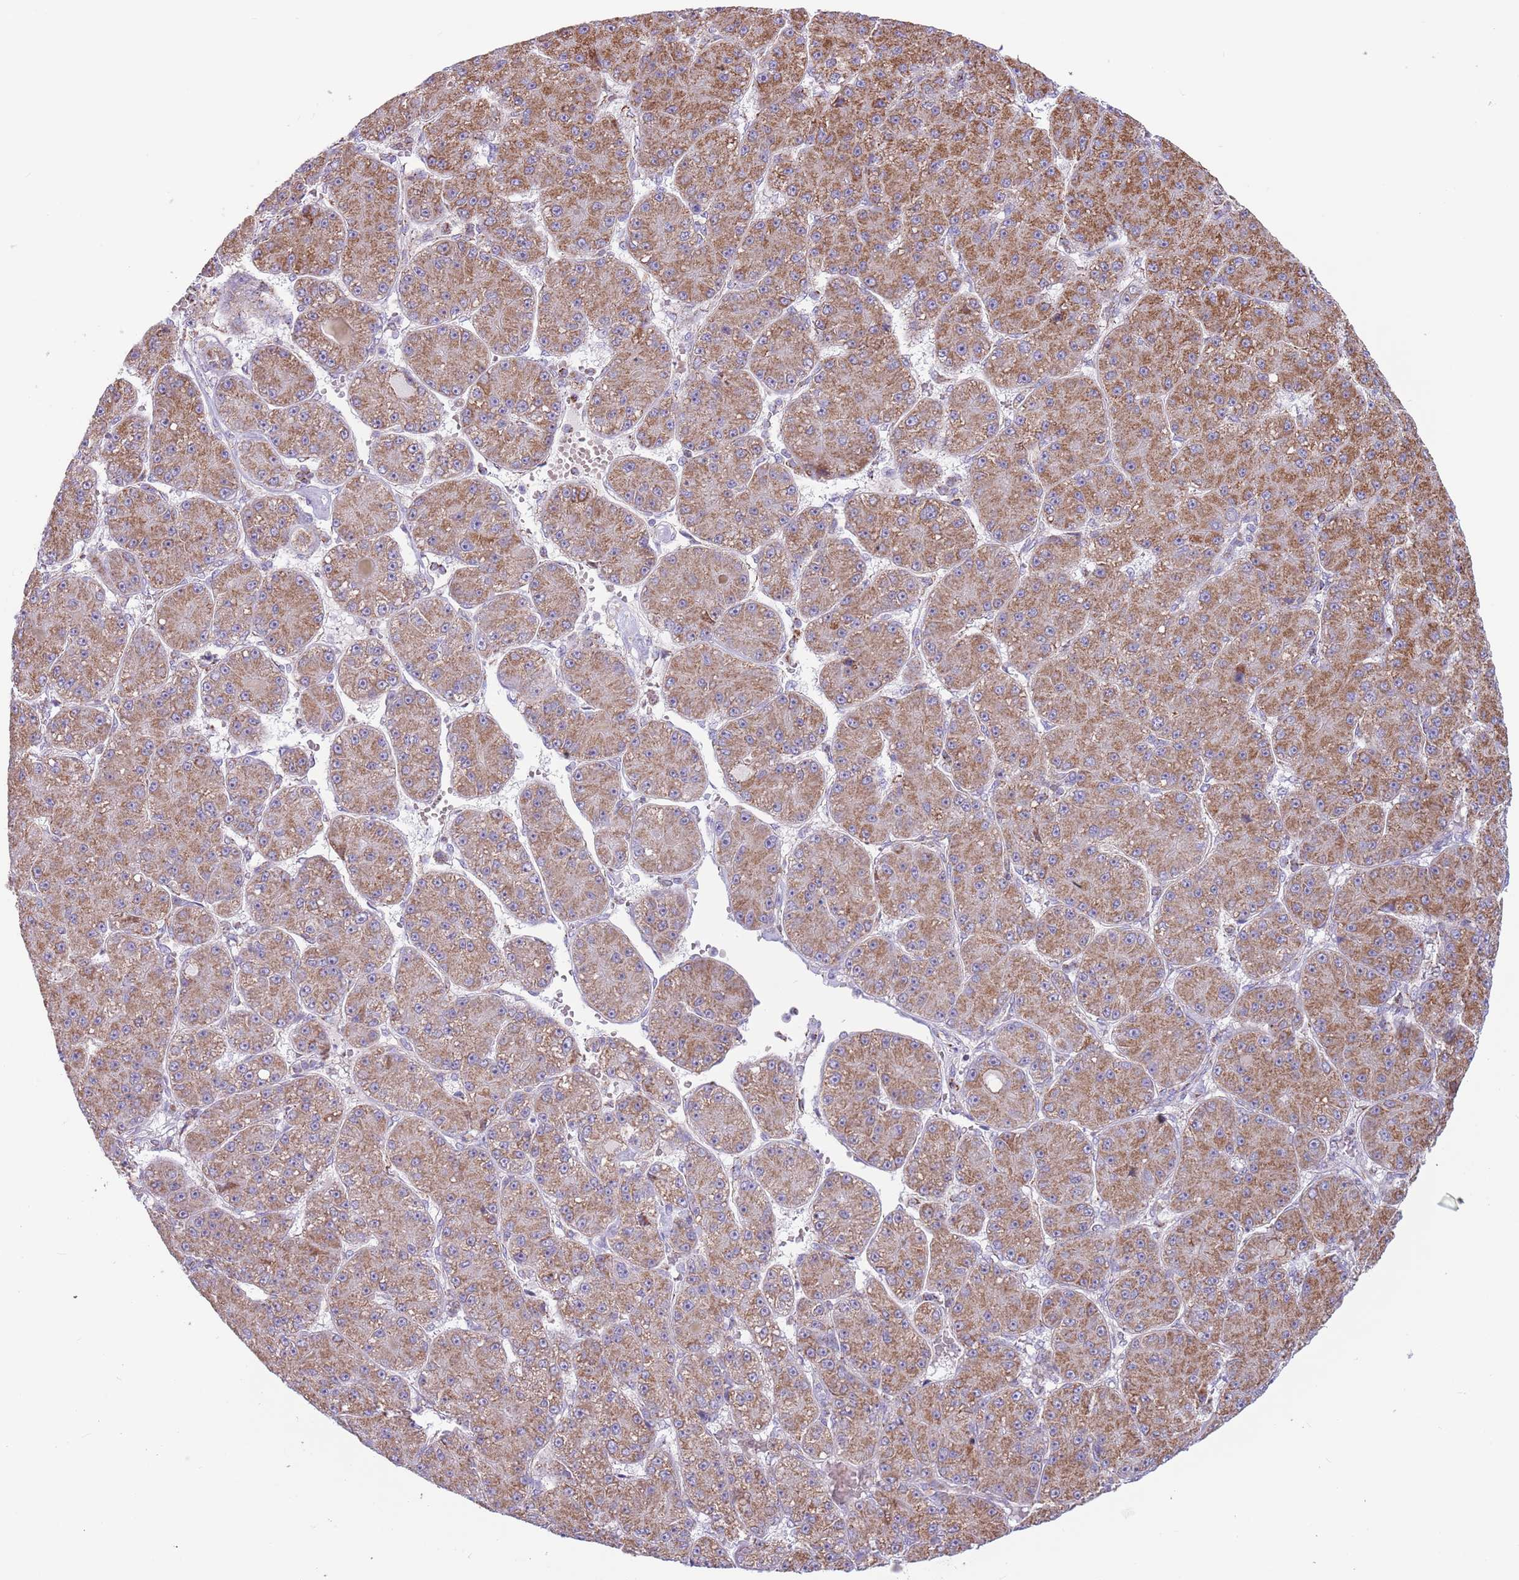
{"staining": {"intensity": "moderate", "quantity": ">75%", "location": "cytoplasmic/membranous"}, "tissue": "liver cancer", "cell_type": "Tumor cells", "image_type": "cancer", "snomed": [{"axis": "morphology", "description": "Carcinoma, Hepatocellular, NOS"}, {"axis": "topography", "description": "Liver"}], "caption": "The image shows immunohistochemical staining of liver cancer (hepatocellular carcinoma). There is moderate cytoplasmic/membranous expression is appreciated in about >75% of tumor cells. The staining was performed using DAB (3,3'-diaminobenzidine) to visualize the protein expression in brown, while the nuclei were stained in blue with hematoxylin (Magnification: 20x).", "gene": "LHX6", "patient": {"sex": "male", "age": 67}}